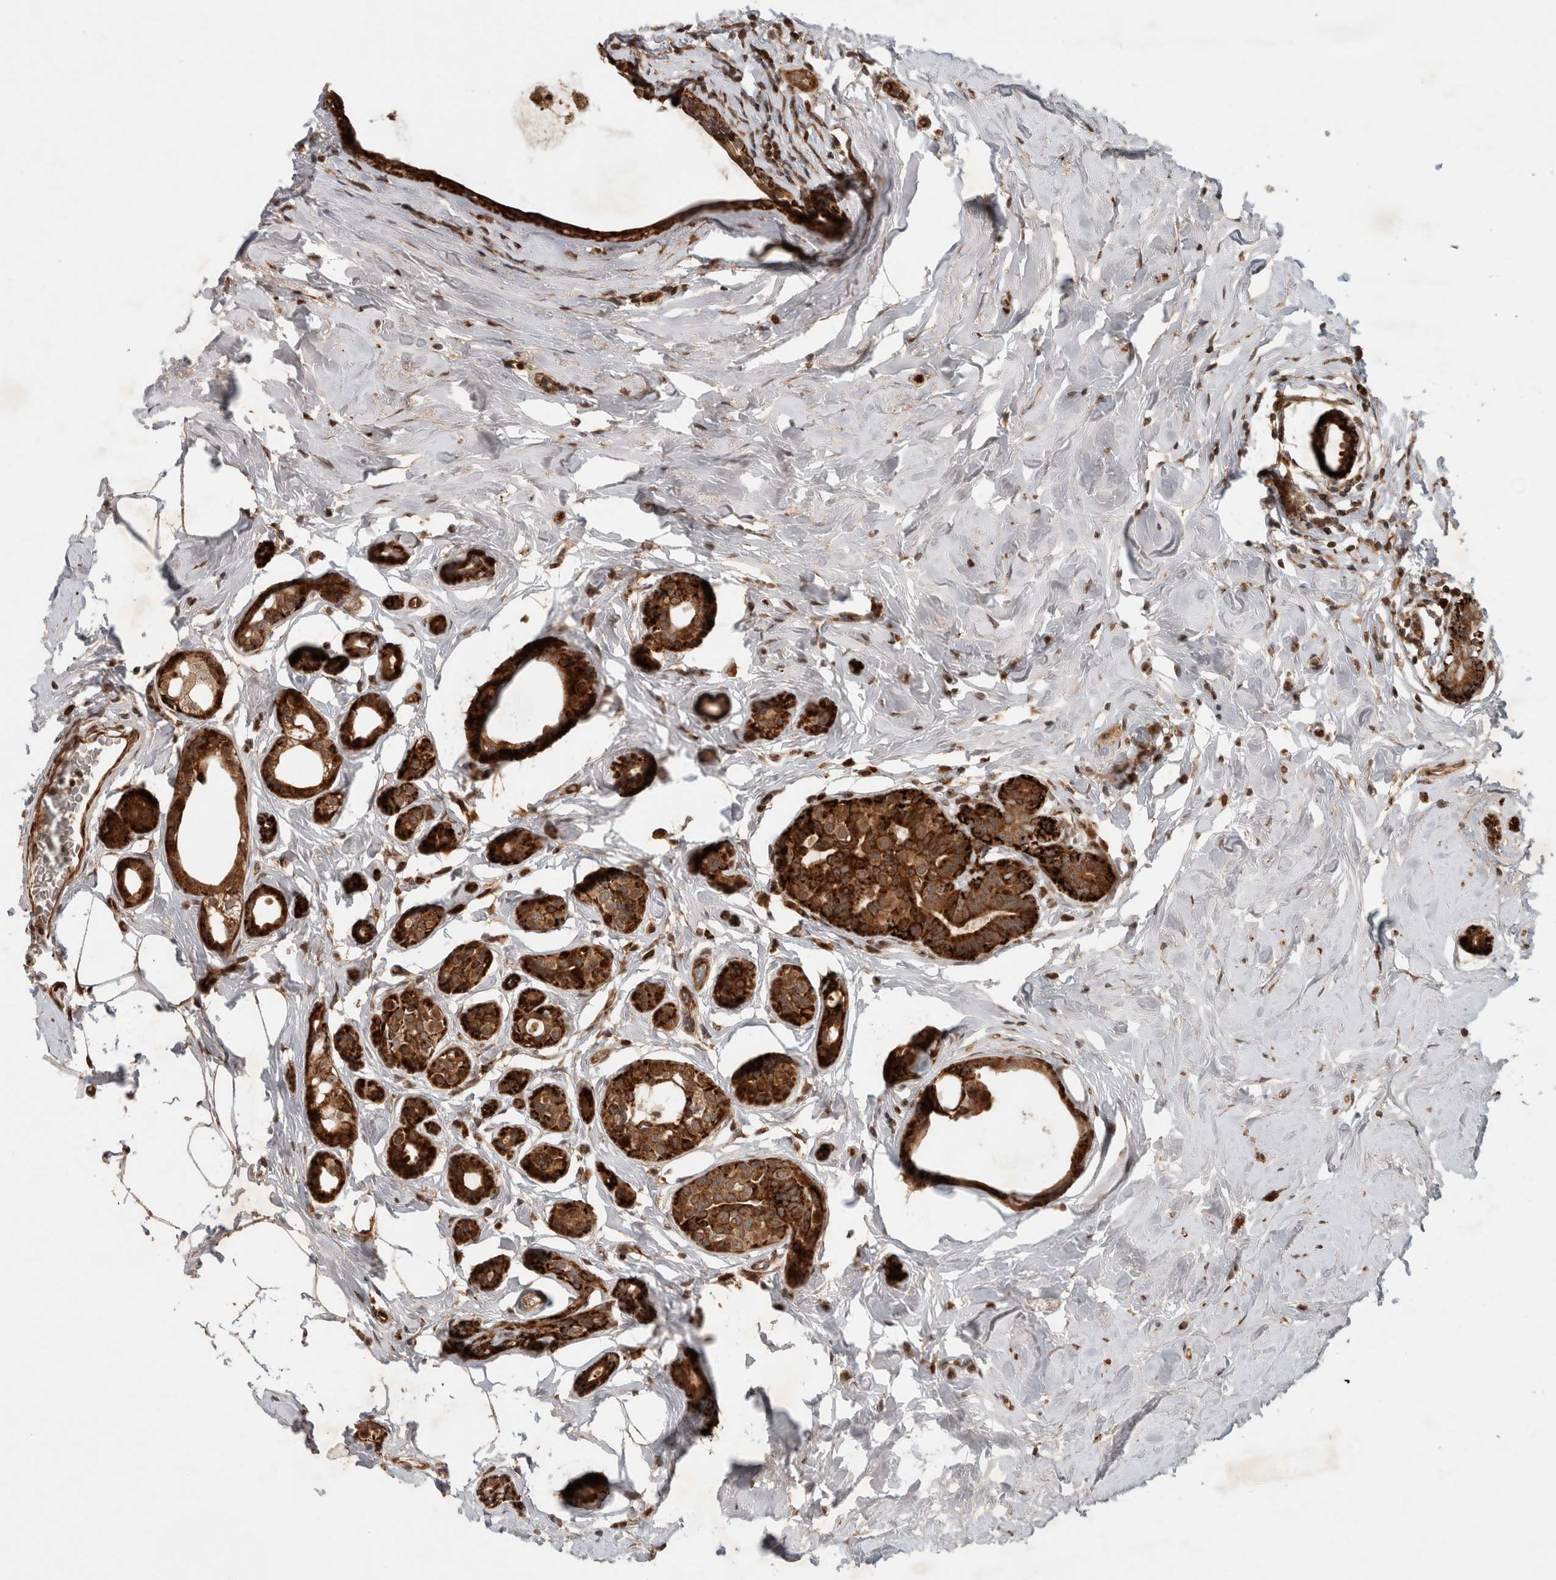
{"staining": {"intensity": "strong", "quantity": "25%-75%", "location": "cytoplasmic/membranous"}, "tissue": "breast cancer", "cell_type": "Tumor cells", "image_type": "cancer", "snomed": [{"axis": "morphology", "description": "Duct carcinoma"}, {"axis": "topography", "description": "Breast"}], "caption": "A photomicrograph of breast cancer (intraductal carcinoma) stained for a protein reveals strong cytoplasmic/membranous brown staining in tumor cells. The protein of interest is stained brown, and the nuclei are stained in blue (DAB (3,3'-diaminobenzidine) IHC with brightfield microscopy, high magnification).", "gene": "SERAC1", "patient": {"sex": "female", "age": 55}}